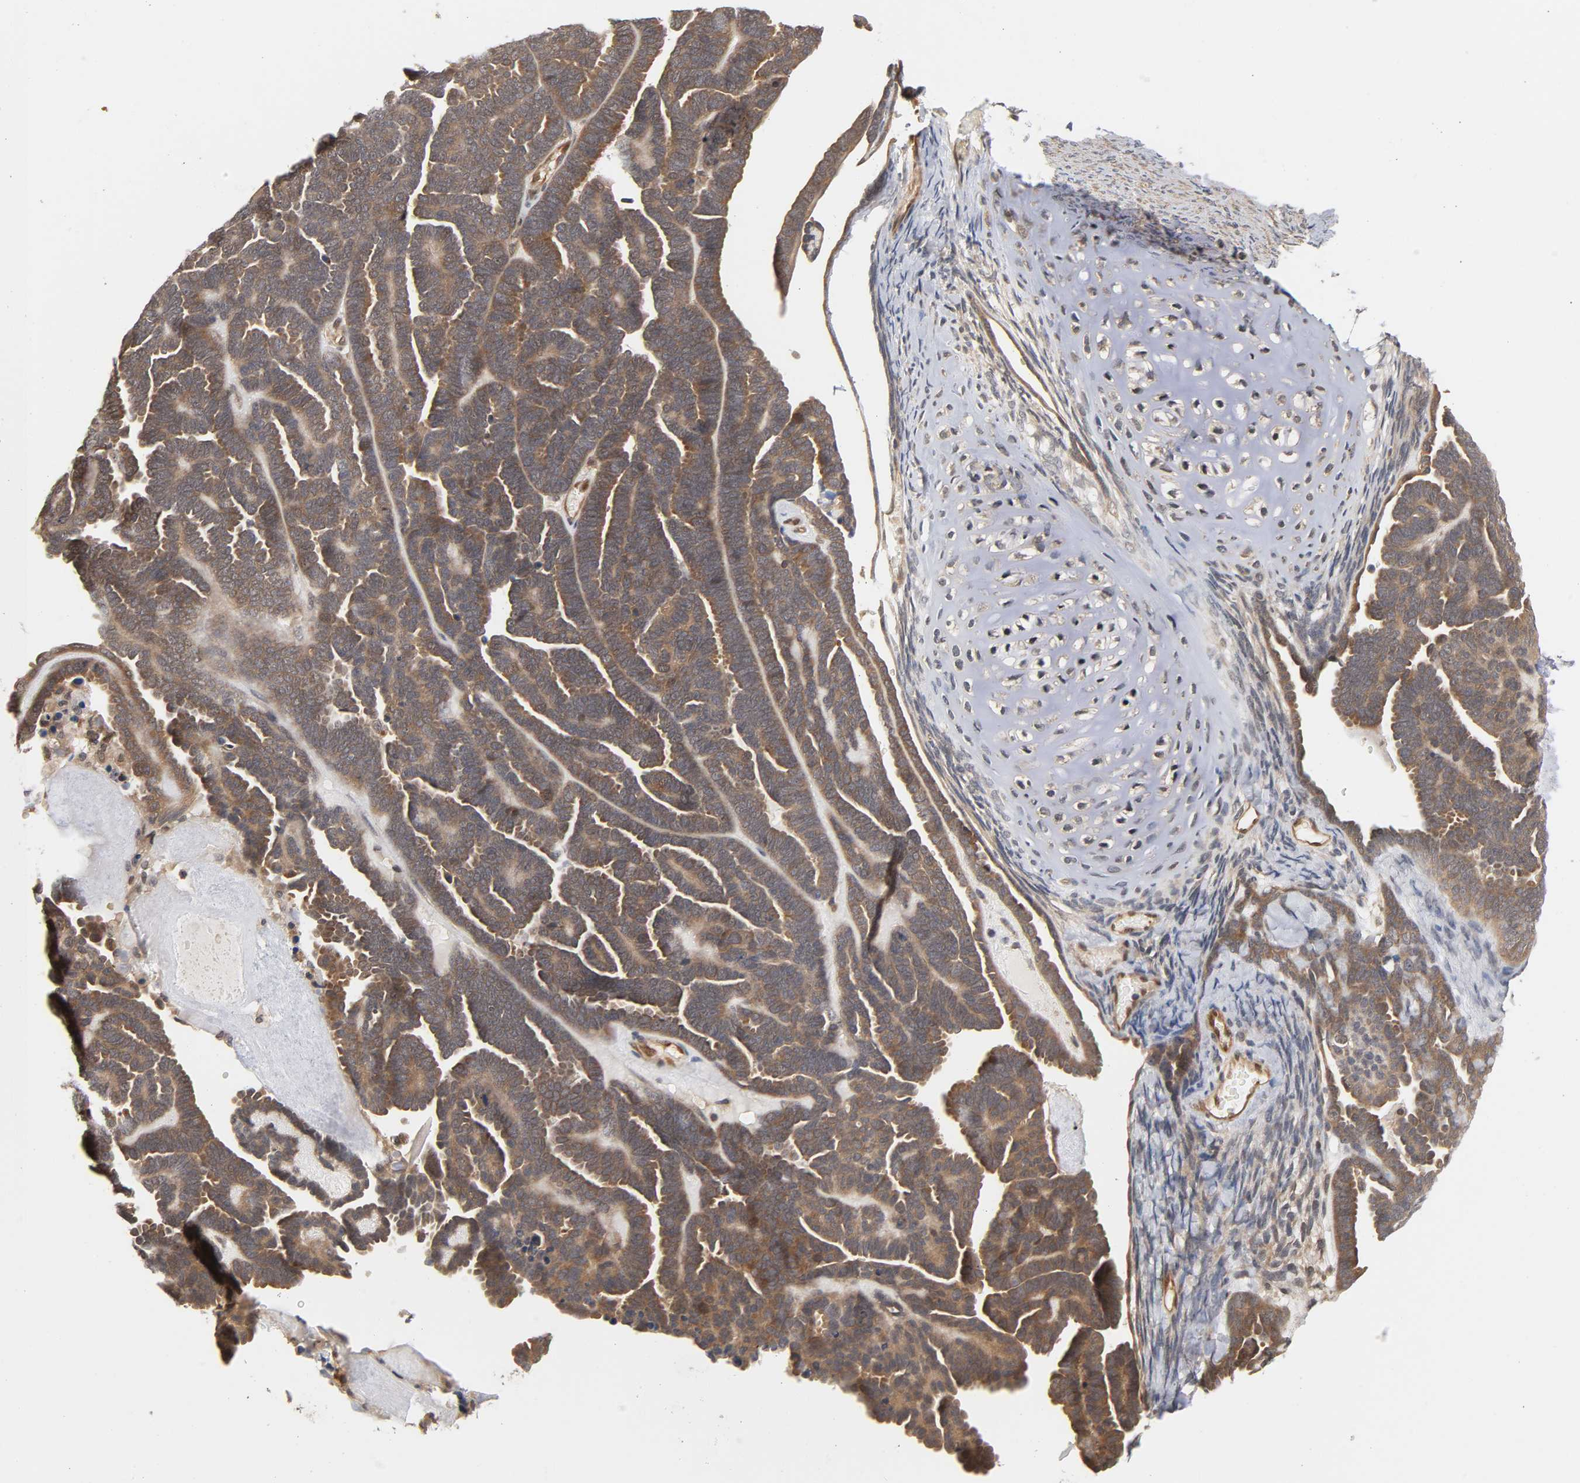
{"staining": {"intensity": "moderate", "quantity": ">75%", "location": "cytoplasmic/membranous"}, "tissue": "endometrial cancer", "cell_type": "Tumor cells", "image_type": "cancer", "snomed": [{"axis": "morphology", "description": "Neoplasm, malignant, NOS"}, {"axis": "topography", "description": "Endometrium"}], "caption": "A histopathology image of human endometrial cancer stained for a protein reveals moderate cytoplasmic/membranous brown staining in tumor cells. Nuclei are stained in blue.", "gene": "CDC37", "patient": {"sex": "female", "age": 74}}